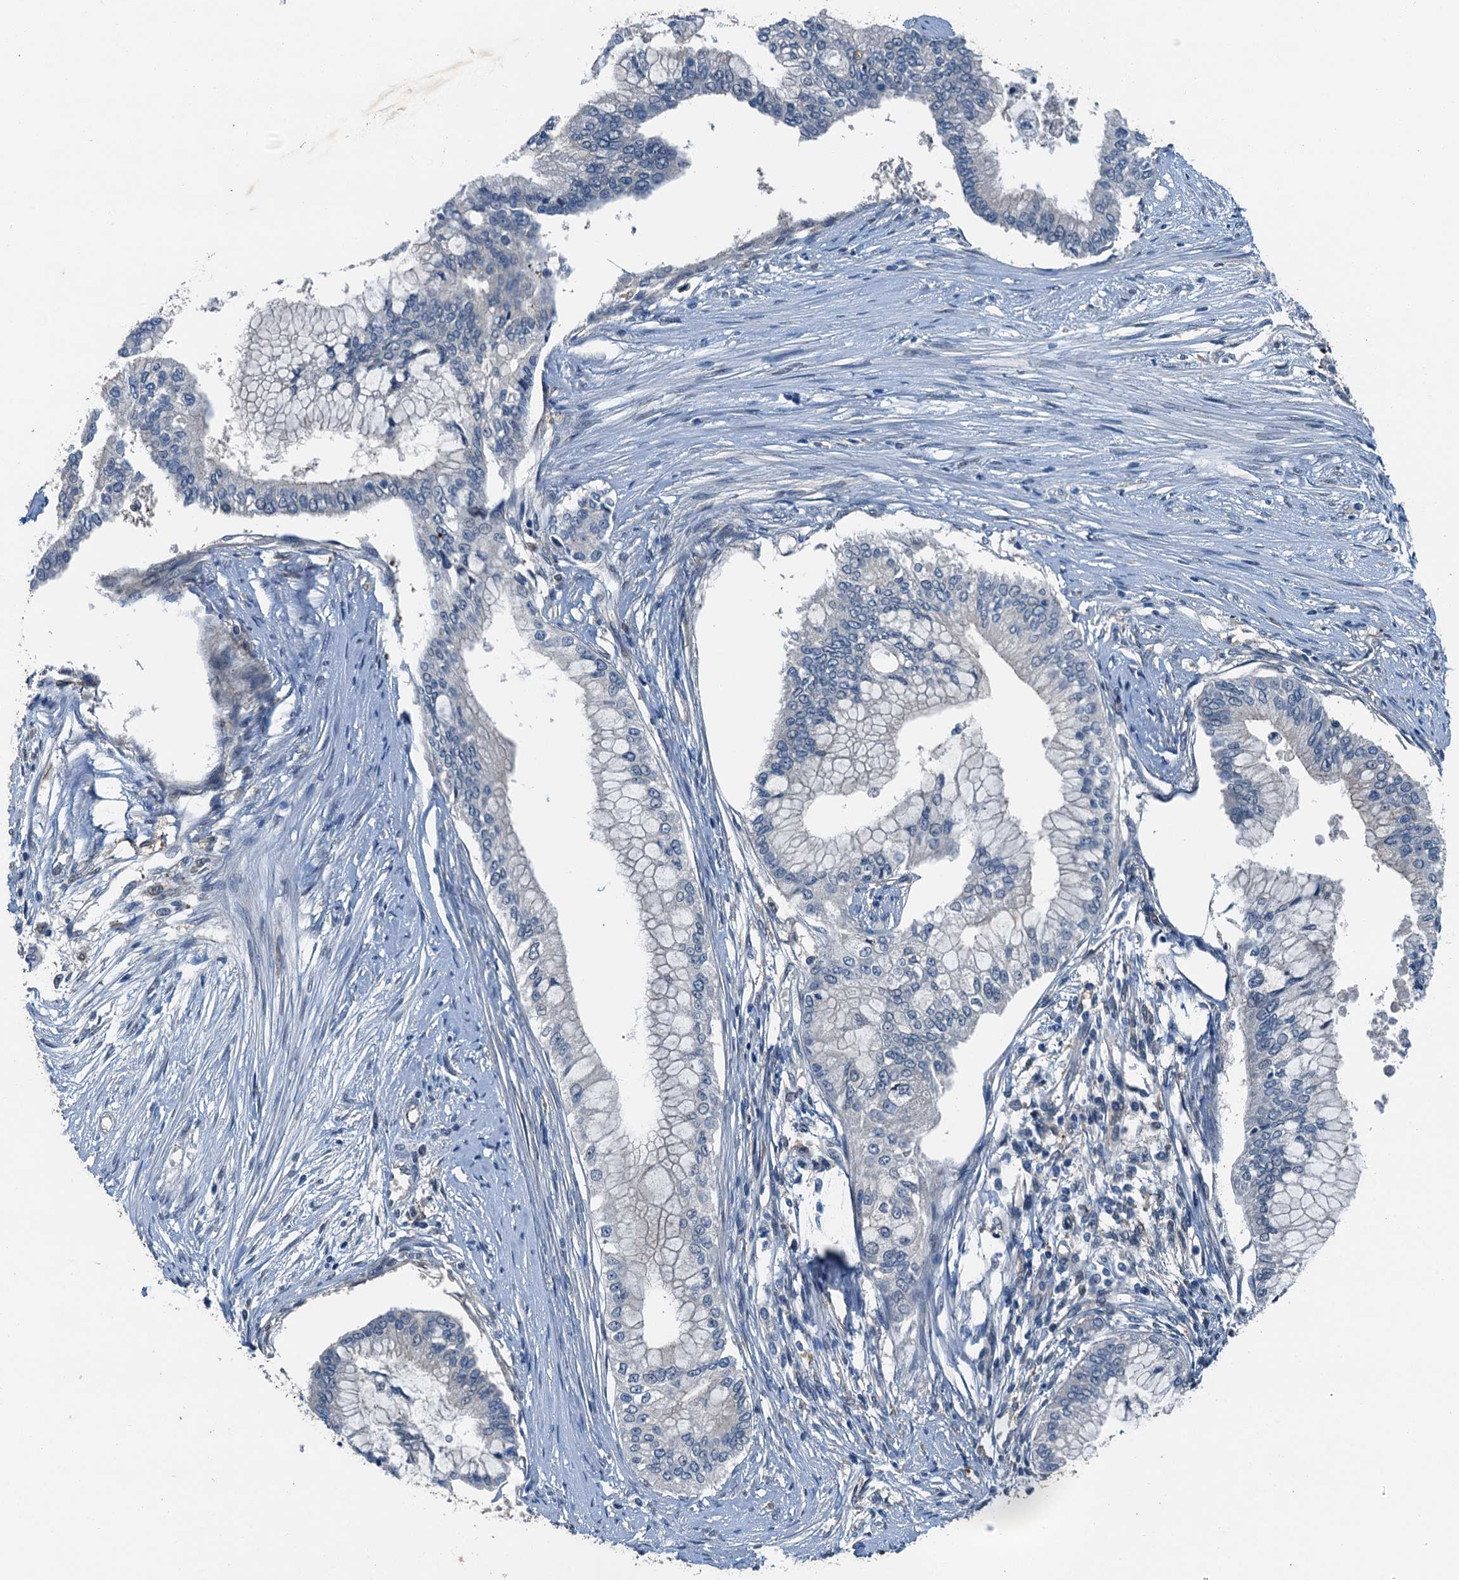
{"staining": {"intensity": "negative", "quantity": "none", "location": "none"}, "tissue": "pancreatic cancer", "cell_type": "Tumor cells", "image_type": "cancer", "snomed": [{"axis": "morphology", "description": "Adenocarcinoma, NOS"}, {"axis": "topography", "description": "Pancreas"}], "caption": "The image exhibits no significant positivity in tumor cells of pancreatic adenocarcinoma. (Stains: DAB (3,3'-diaminobenzidine) IHC with hematoxylin counter stain, Microscopy: brightfield microscopy at high magnification).", "gene": "RNH1", "patient": {"sex": "male", "age": 46}}